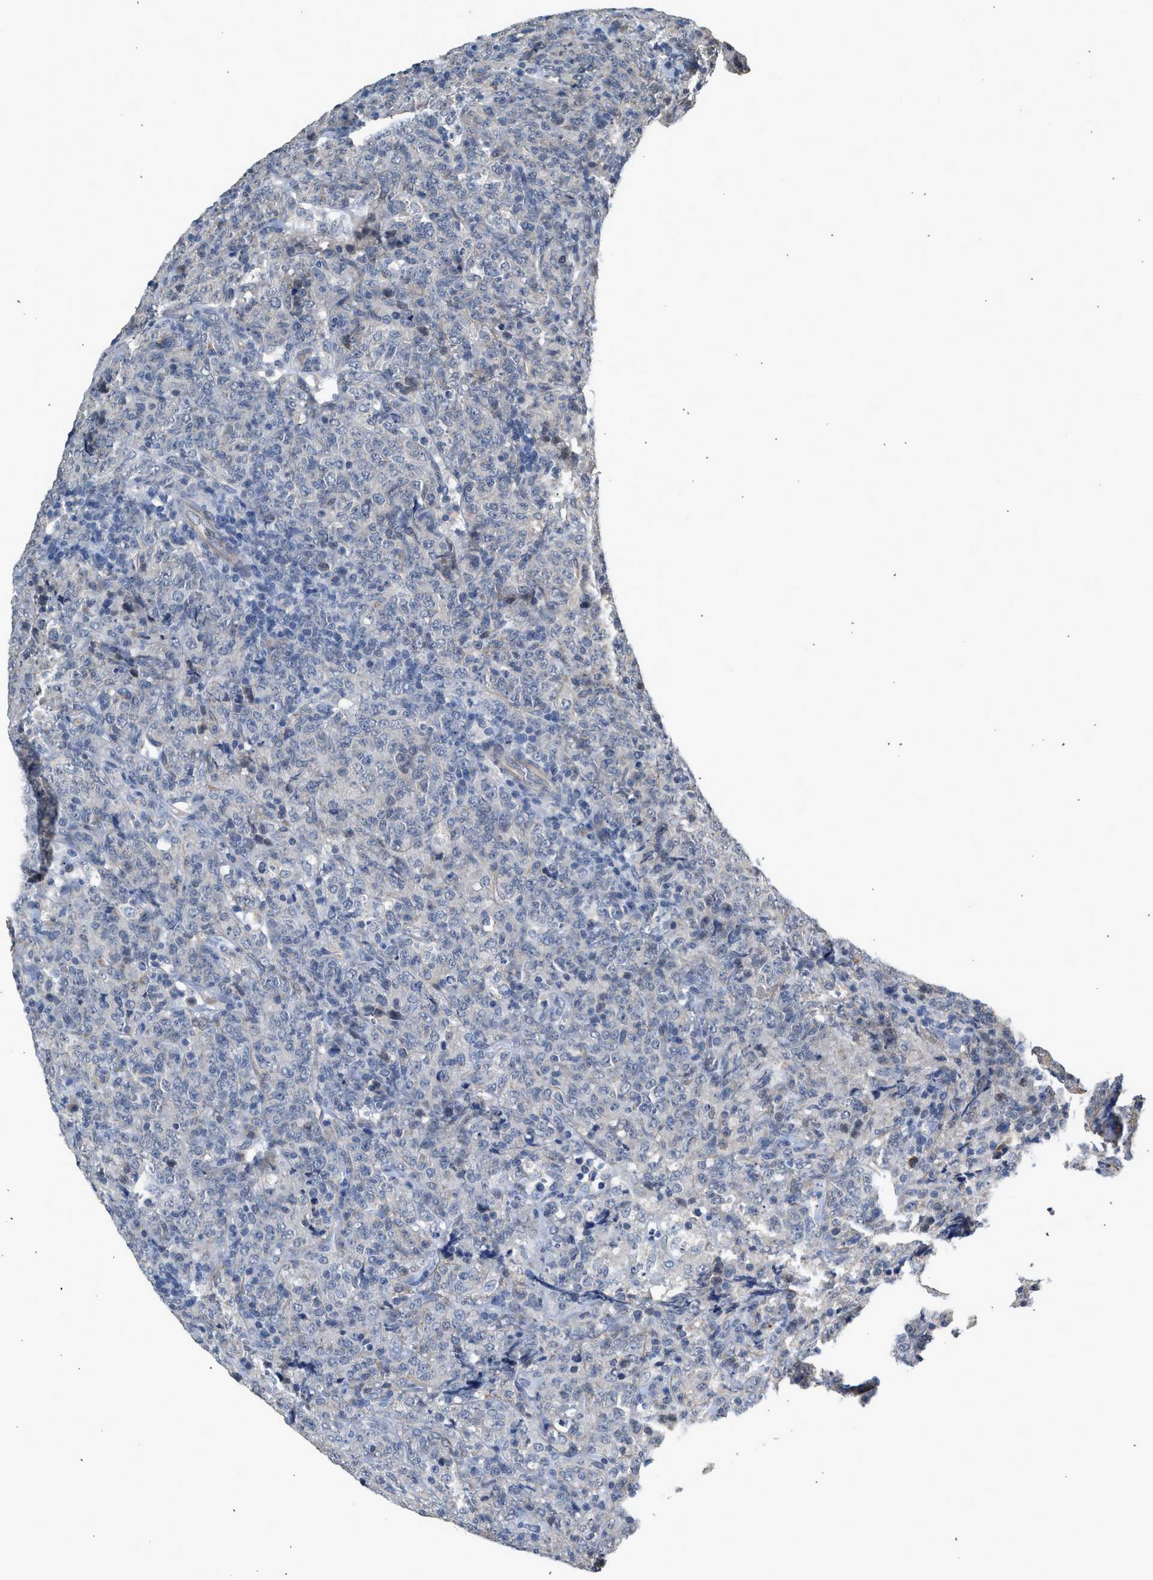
{"staining": {"intensity": "negative", "quantity": "none", "location": "none"}, "tissue": "lymphoma", "cell_type": "Tumor cells", "image_type": "cancer", "snomed": [{"axis": "morphology", "description": "Malignant lymphoma, non-Hodgkin's type, High grade"}, {"axis": "topography", "description": "Tonsil"}], "caption": "DAB (3,3'-diaminobenzidine) immunohistochemical staining of malignant lymphoma, non-Hodgkin's type (high-grade) demonstrates no significant staining in tumor cells.", "gene": "CSF3R", "patient": {"sex": "female", "age": 36}}